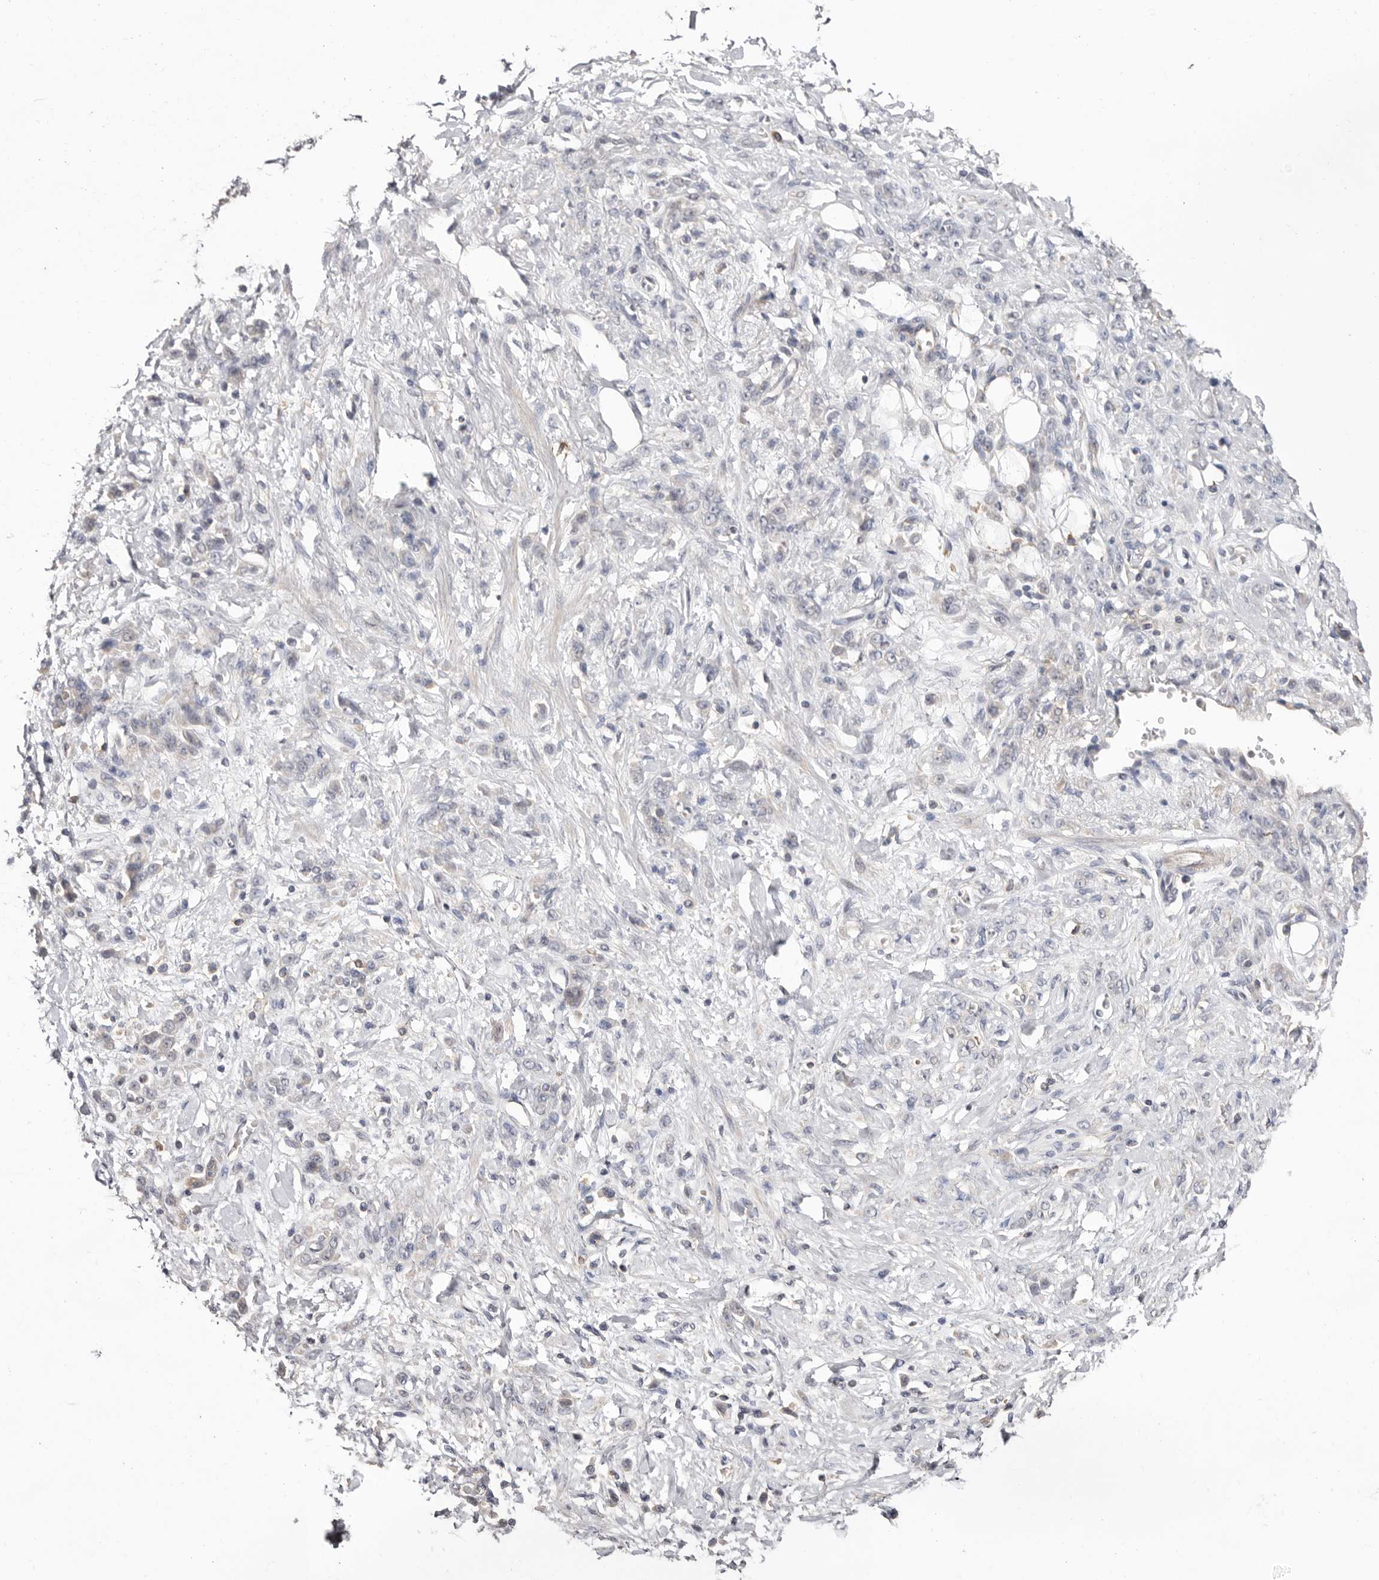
{"staining": {"intensity": "negative", "quantity": "none", "location": "none"}, "tissue": "stomach cancer", "cell_type": "Tumor cells", "image_type": "cancer", "snomed": [{"axis": "morphology", "description": "Normal tissue, NOS"}, {"axis": "morphology", "description": "Adenocarcinoma, NOS"}, {"axis": "topography", "description": "Stomach"}], "caption": "This is an immunohistochemistry micrograph of stomach adenocarcinoma. There is no expression in tumor cells.", "gene": "MMACHC", "patient": {"sex": "male", "age": 82}}